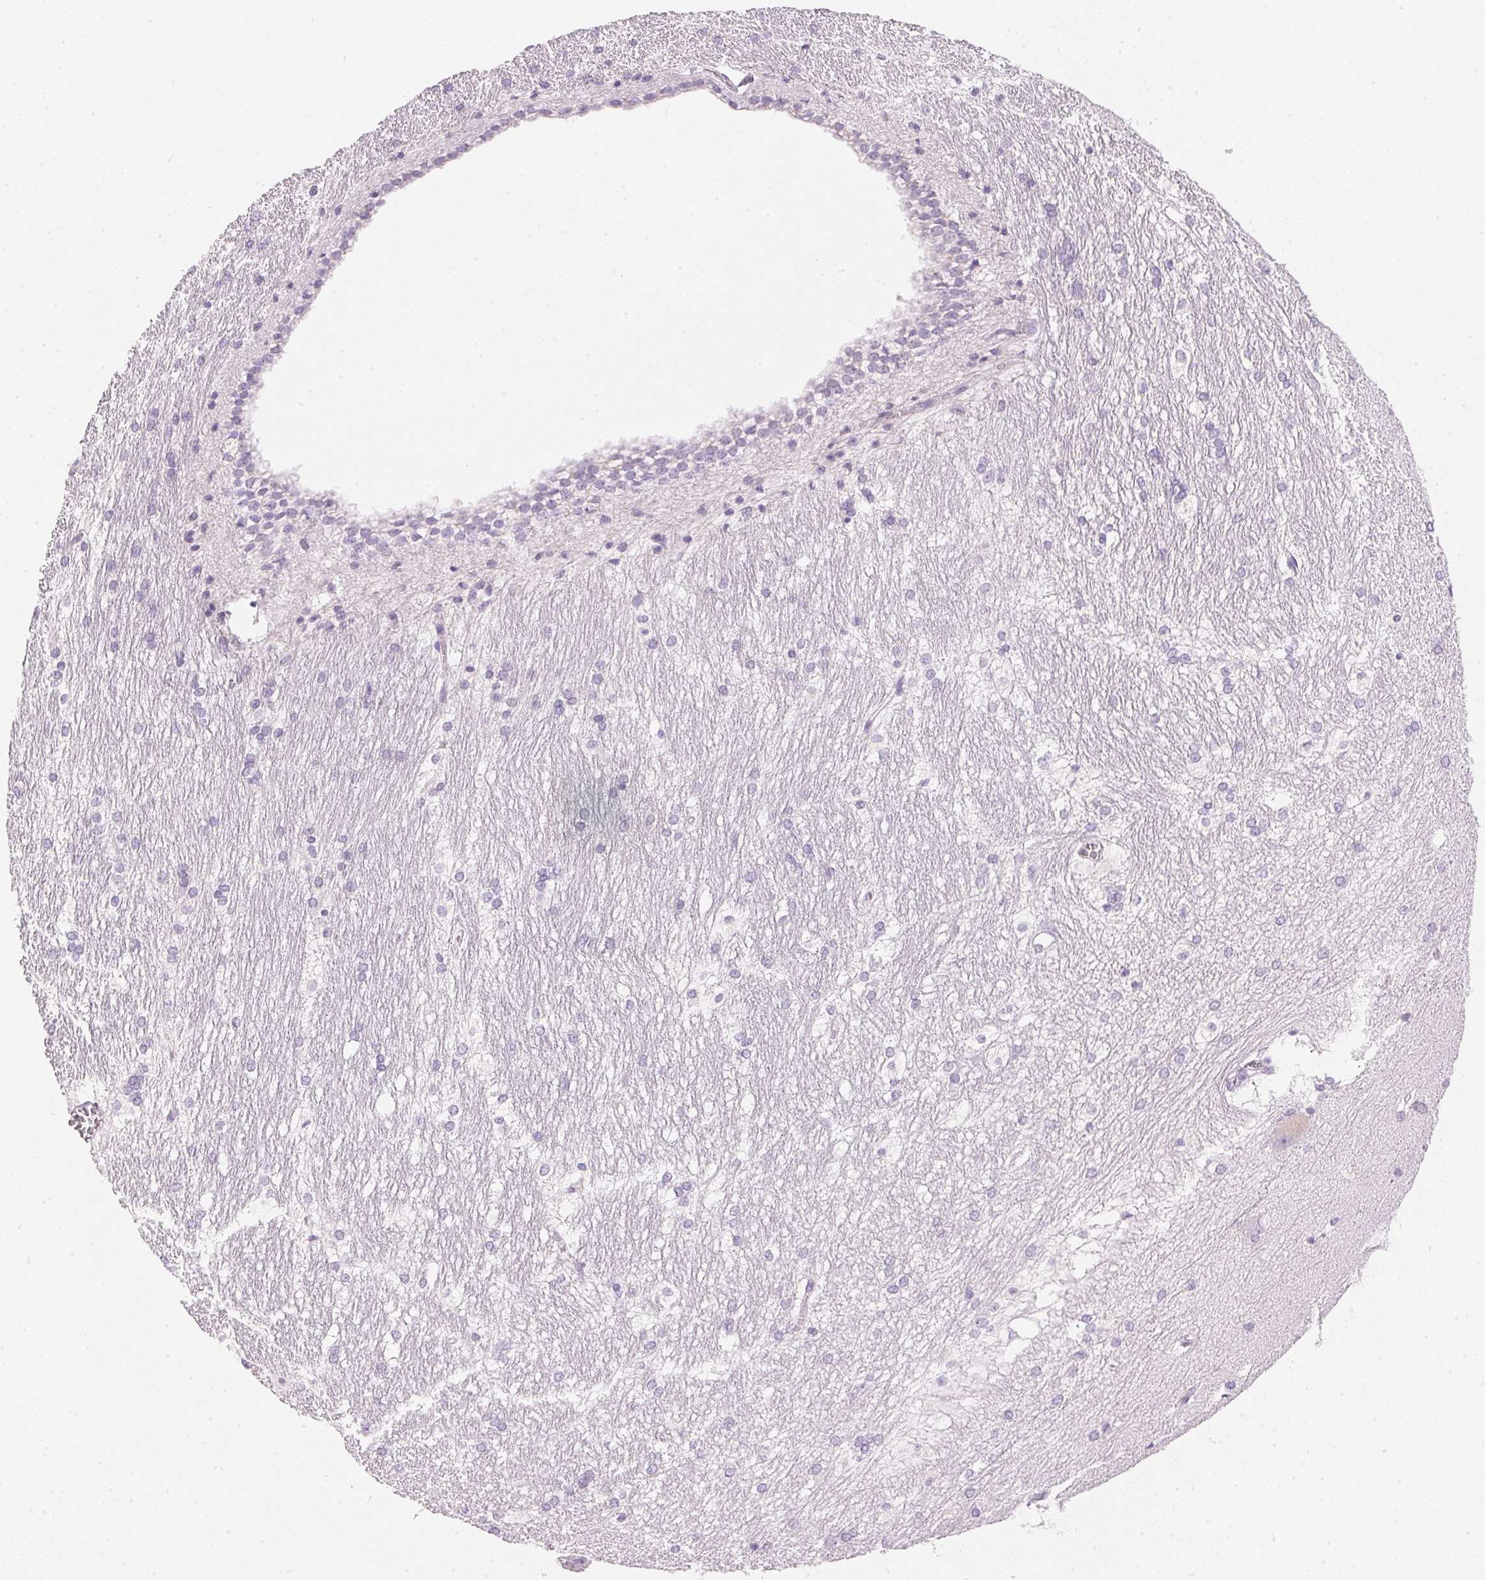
{"staining": {"intensity": "negative", "quantity": "none", "location": "none"}, "tissue": "hippocampus", "cell_type": "Glial cells", "image_type": "normal", "snomed": [{"axis": "morphology", "description": "Normal tissue, NOS"}, {"axis": "topography", "description": "Cerebral cortex"}, {"axis": "topography", "description": "Hippocampus"}], "caption": "A high-resolution histopathology image shows IHC staining of unremarkable hippocampus, which shows no significant positivity in glial cells.", "gene": "IGFBP1", "patient": {"sex": "female", "age": 19}}